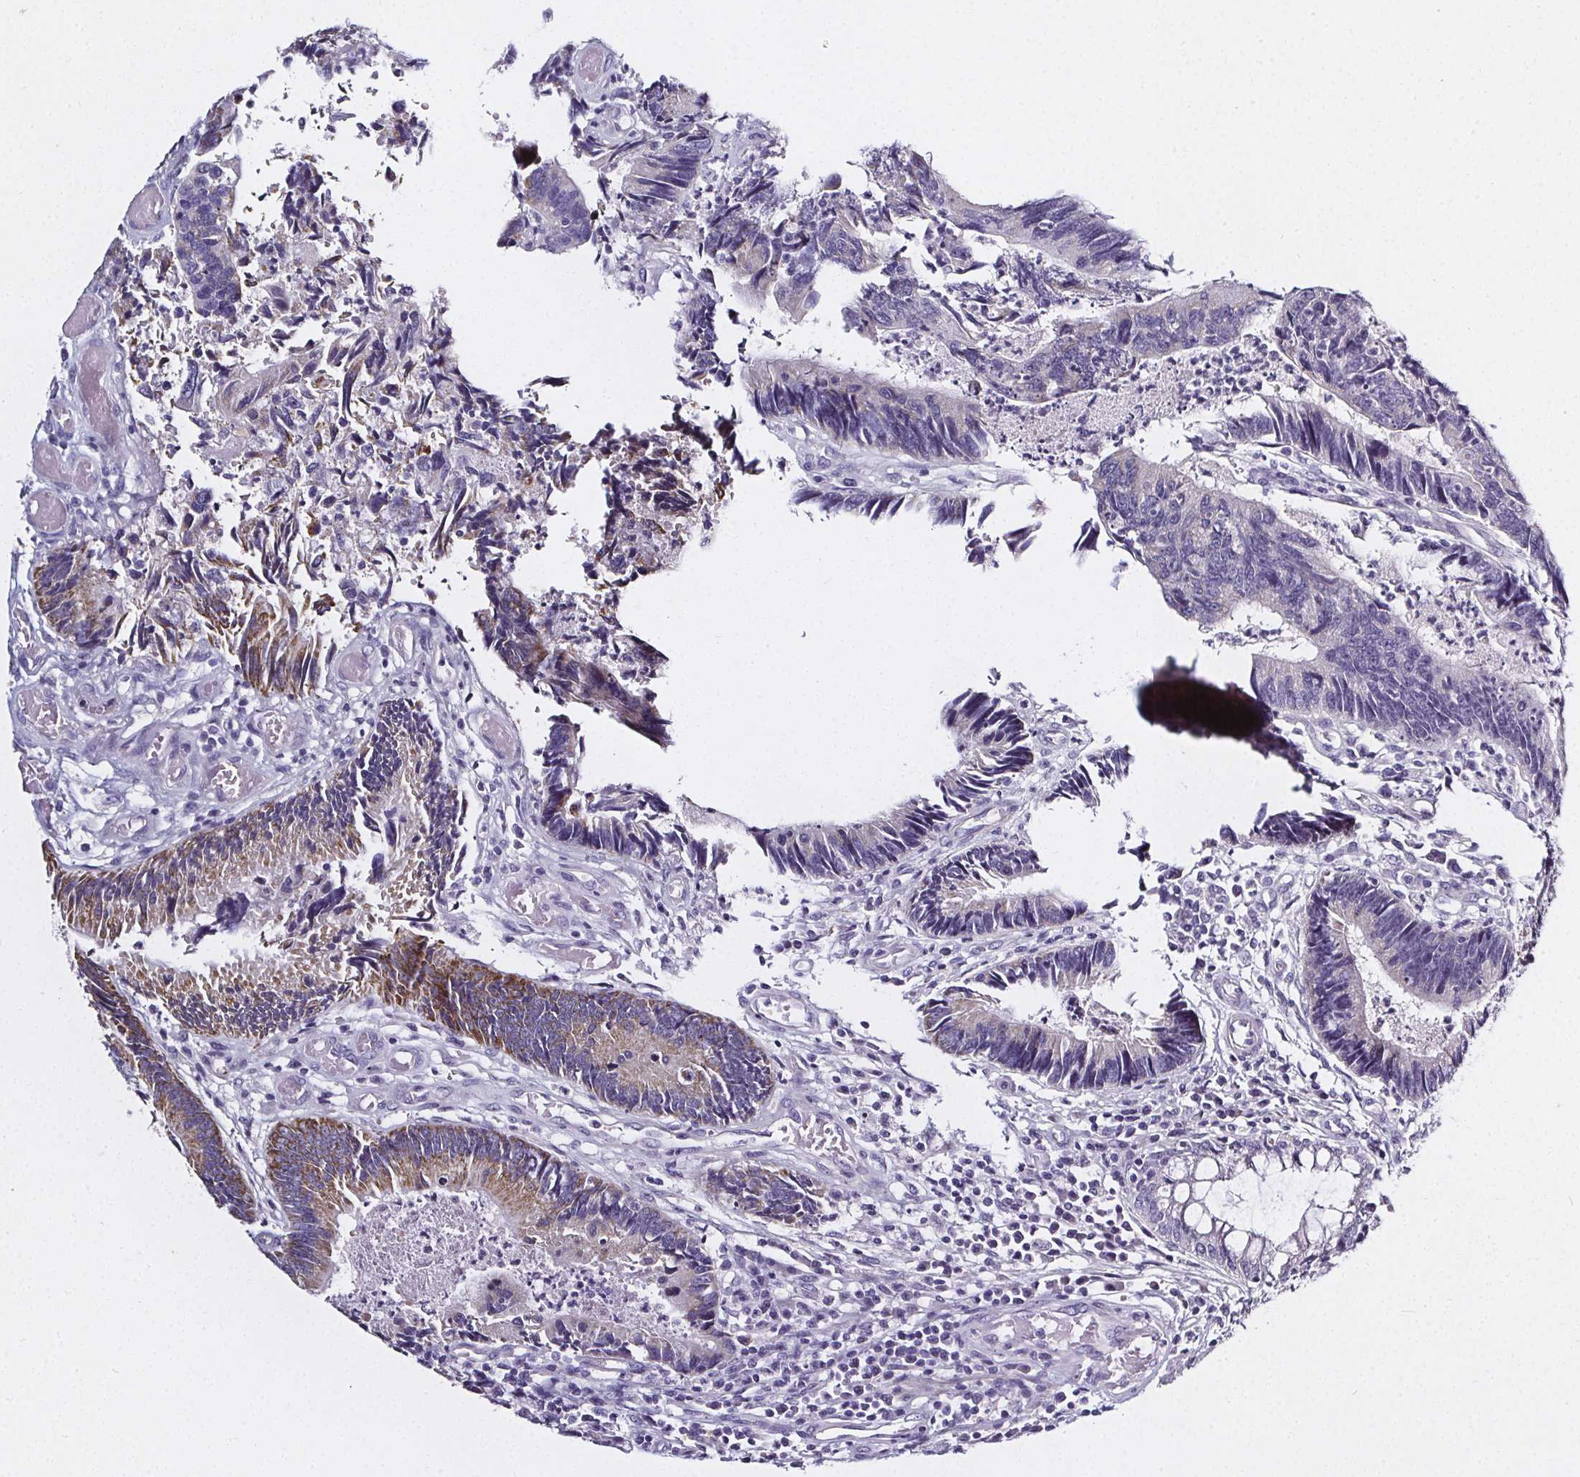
{"staining": {"intensity": "moderate", "quantity": "<25%", "location": "cytoplasmic/membranous"}, "tissue": "colorectal cancer", "cell_type": "Tumor cells", "image_type": "cancer", "snomed": [{"axis": "morphology", "description": "Adenocarcinoma, NOS"}, {"axis": "topography", "description": "Colon"}], "caption": "A histopathology image showing moderate cytoplasmic/membranous positivity in about <25% of tumor cells in colorectal cancer (adenocarcinoma), as visualized by brown immunohistochemical staining.", "gene": "ELAVL2", "patient": {"sex": "female", "age": 67}}